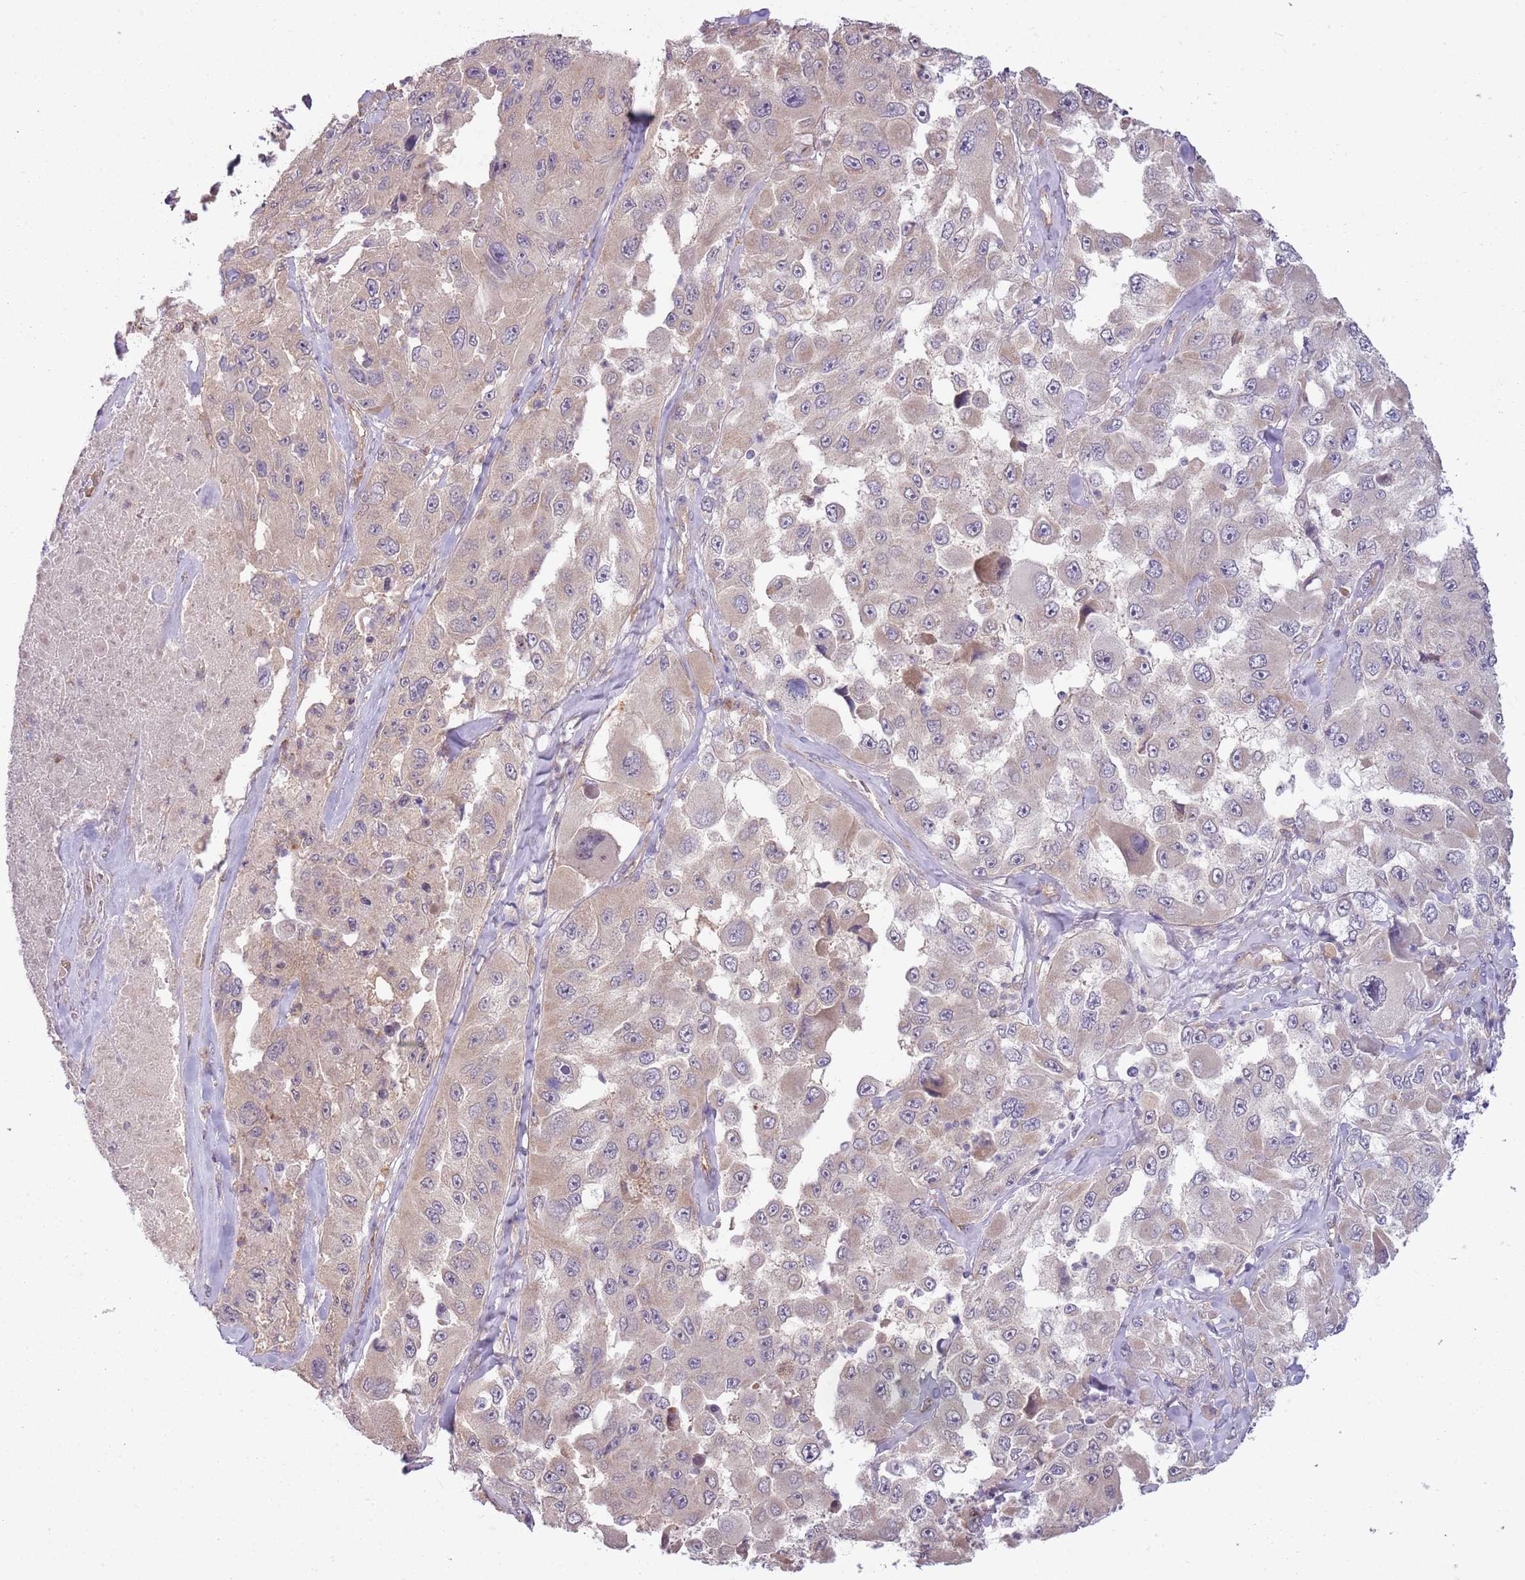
{"staining": {"intensity": "negative", "quantity": "none", "location": "none"}, "tissue": "melanoma", "cell_type": "Tumor cells", "image_type": "cancer", "snomed": [{"axis": "morphology", "description": "Malignant melanoma, Metastatic site"}, {"axis": "topography", "description": "Lymph node"}], "caption": "Malignant melanoma (metastatic site) was stained to show a protein in brown. There is no significant expression in tumor cells. Brightfield microscopy of immunohistochemistry (IHC) stained with DAB (3,3'-diaminobenzidine) (brown) and hematoxylin (blue), captured at high magnification.", "gene": "SKOR2", "patient": {"sex": "male", "age": 62}}